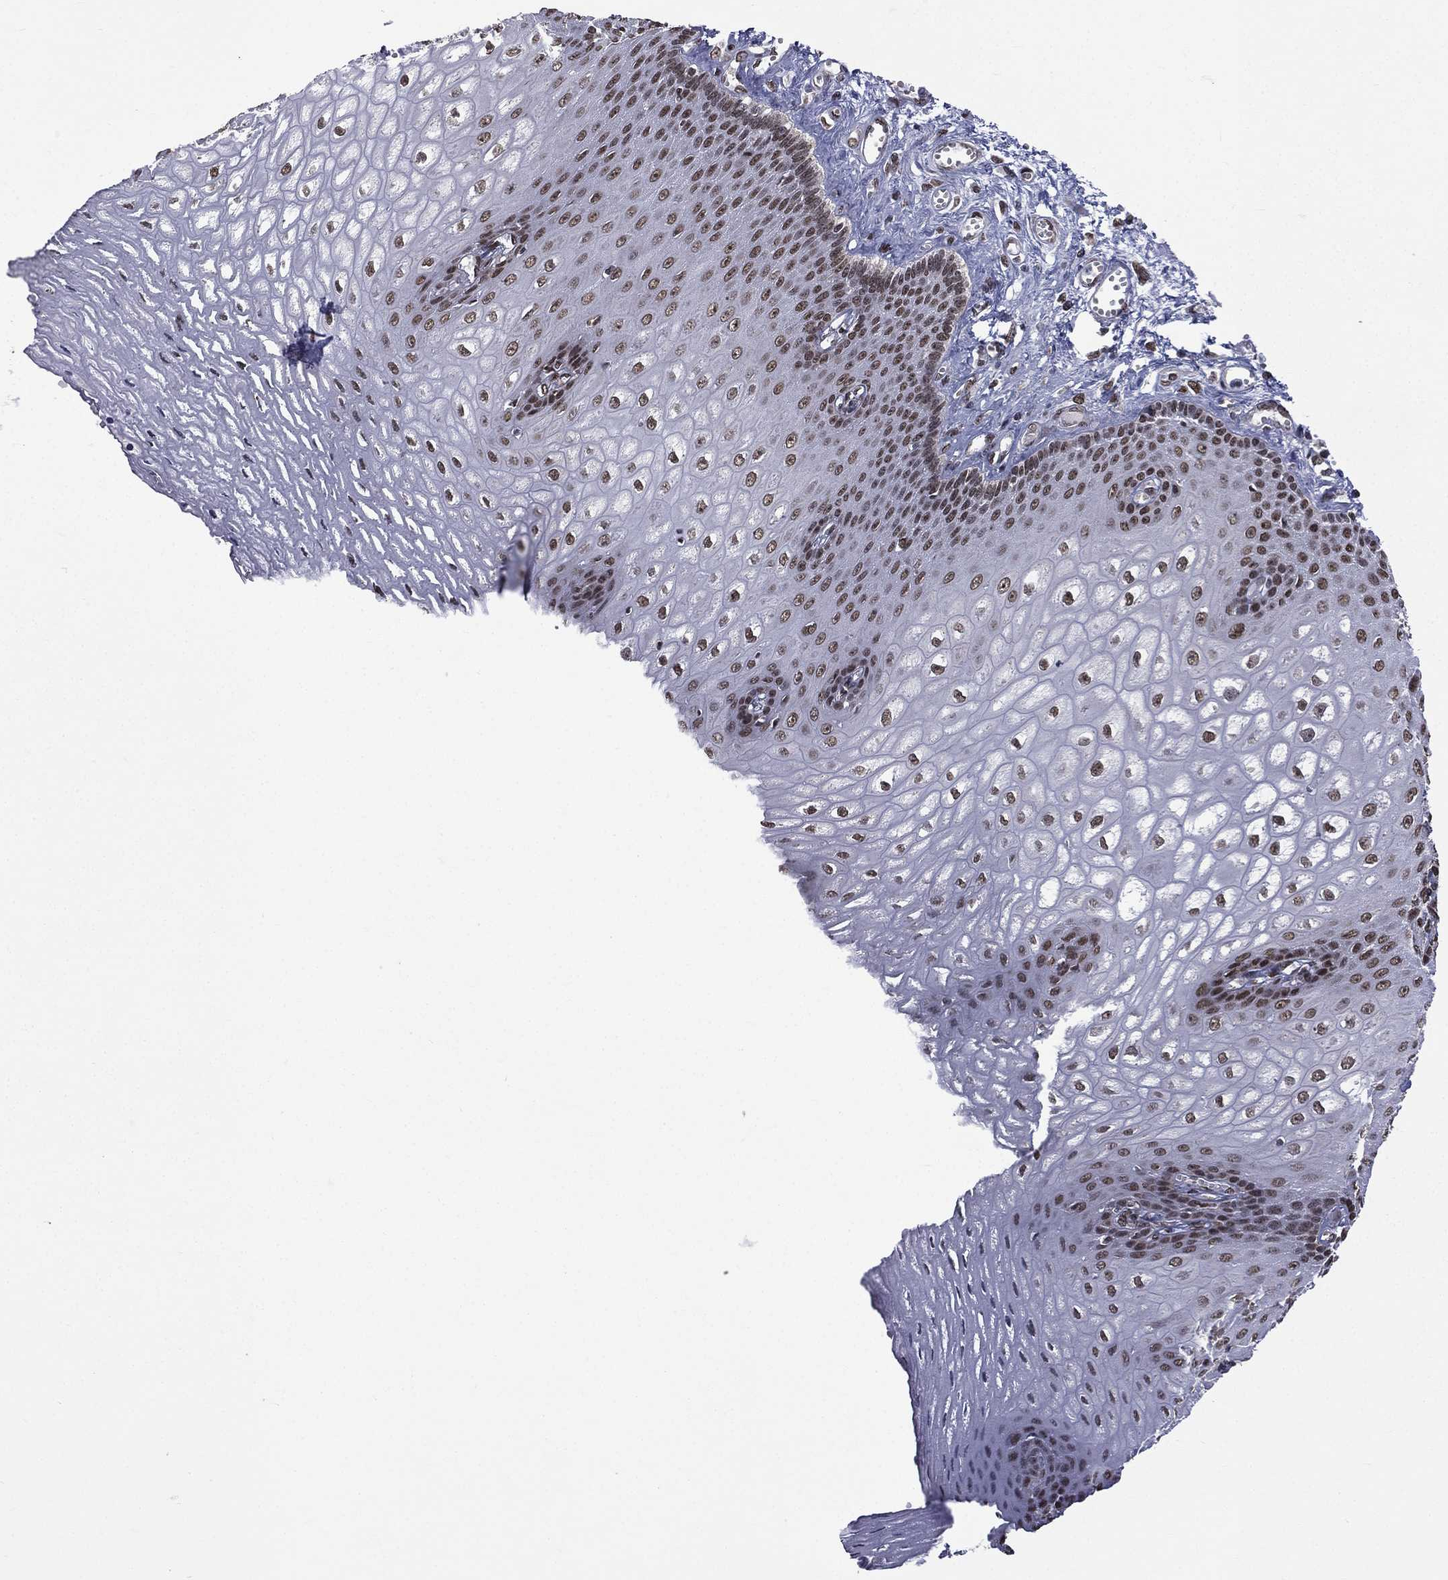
{"staining": {"intensity": "strong", "quantity": "25%-75%", "location": "nuclear"}, "tissue": "esophagus", "cell_type": "Squamous epithelial cells", "image_type": "normal", "snomed": [{"axis": "morphology", "description": "Normal tissue, NOS"}, {"axis": "topography", "description": "Esophagus"}], "caption": "Strong nuclear positivity for a protein is present in about 25%-75% of squamous epithelial cells of unremarkable esophagus using immunohistochemistry.", "gene": "C5orf24", "patient": {"sex": "male", "age": 58}}